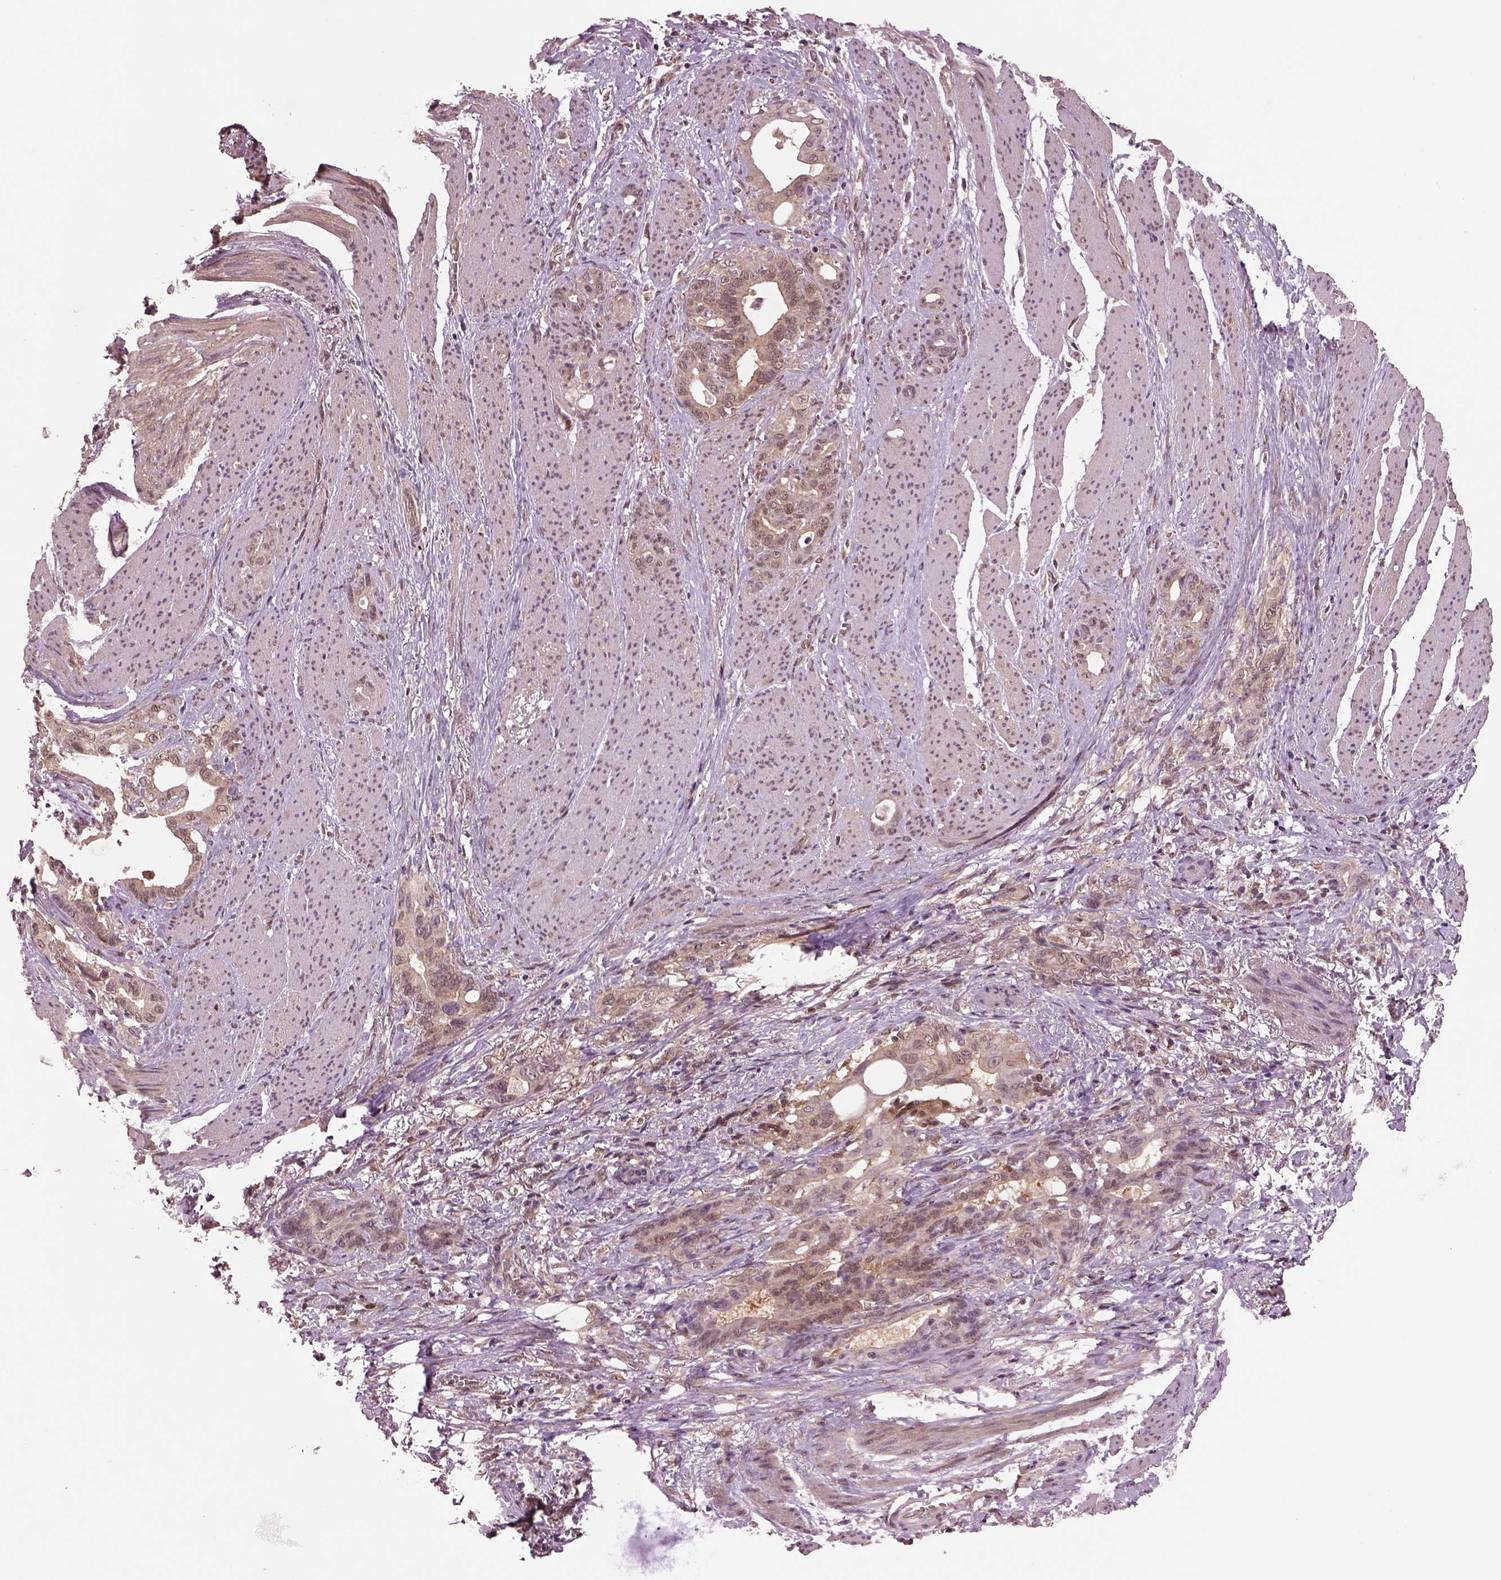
{"staining": {"intensity": "moderate", "quantity": ">75%", "location": "cytoplasmic/membranous"}, "tissue": "stomach cancer", "cell_type": "Tumor cells", "image_type": "cancer", "snomed": [{"axis": "morphology", "description": "Normal tissue, NOS"}, {"axis": "morphology", "description": "Adenocarcinoma, NOS"}, {"axis": "topography", "description": "Esophagus"}, {"axis": "topography", "description": "Stomach, upper"}], "caption": "Stomach cancer stained for a protein (brown) exhibits moderate cytoplasmic/membranous positive staining in about >75% of tumor cells.", "gene": "MDP1", "patient": {"sex": "male", "age": 62}}